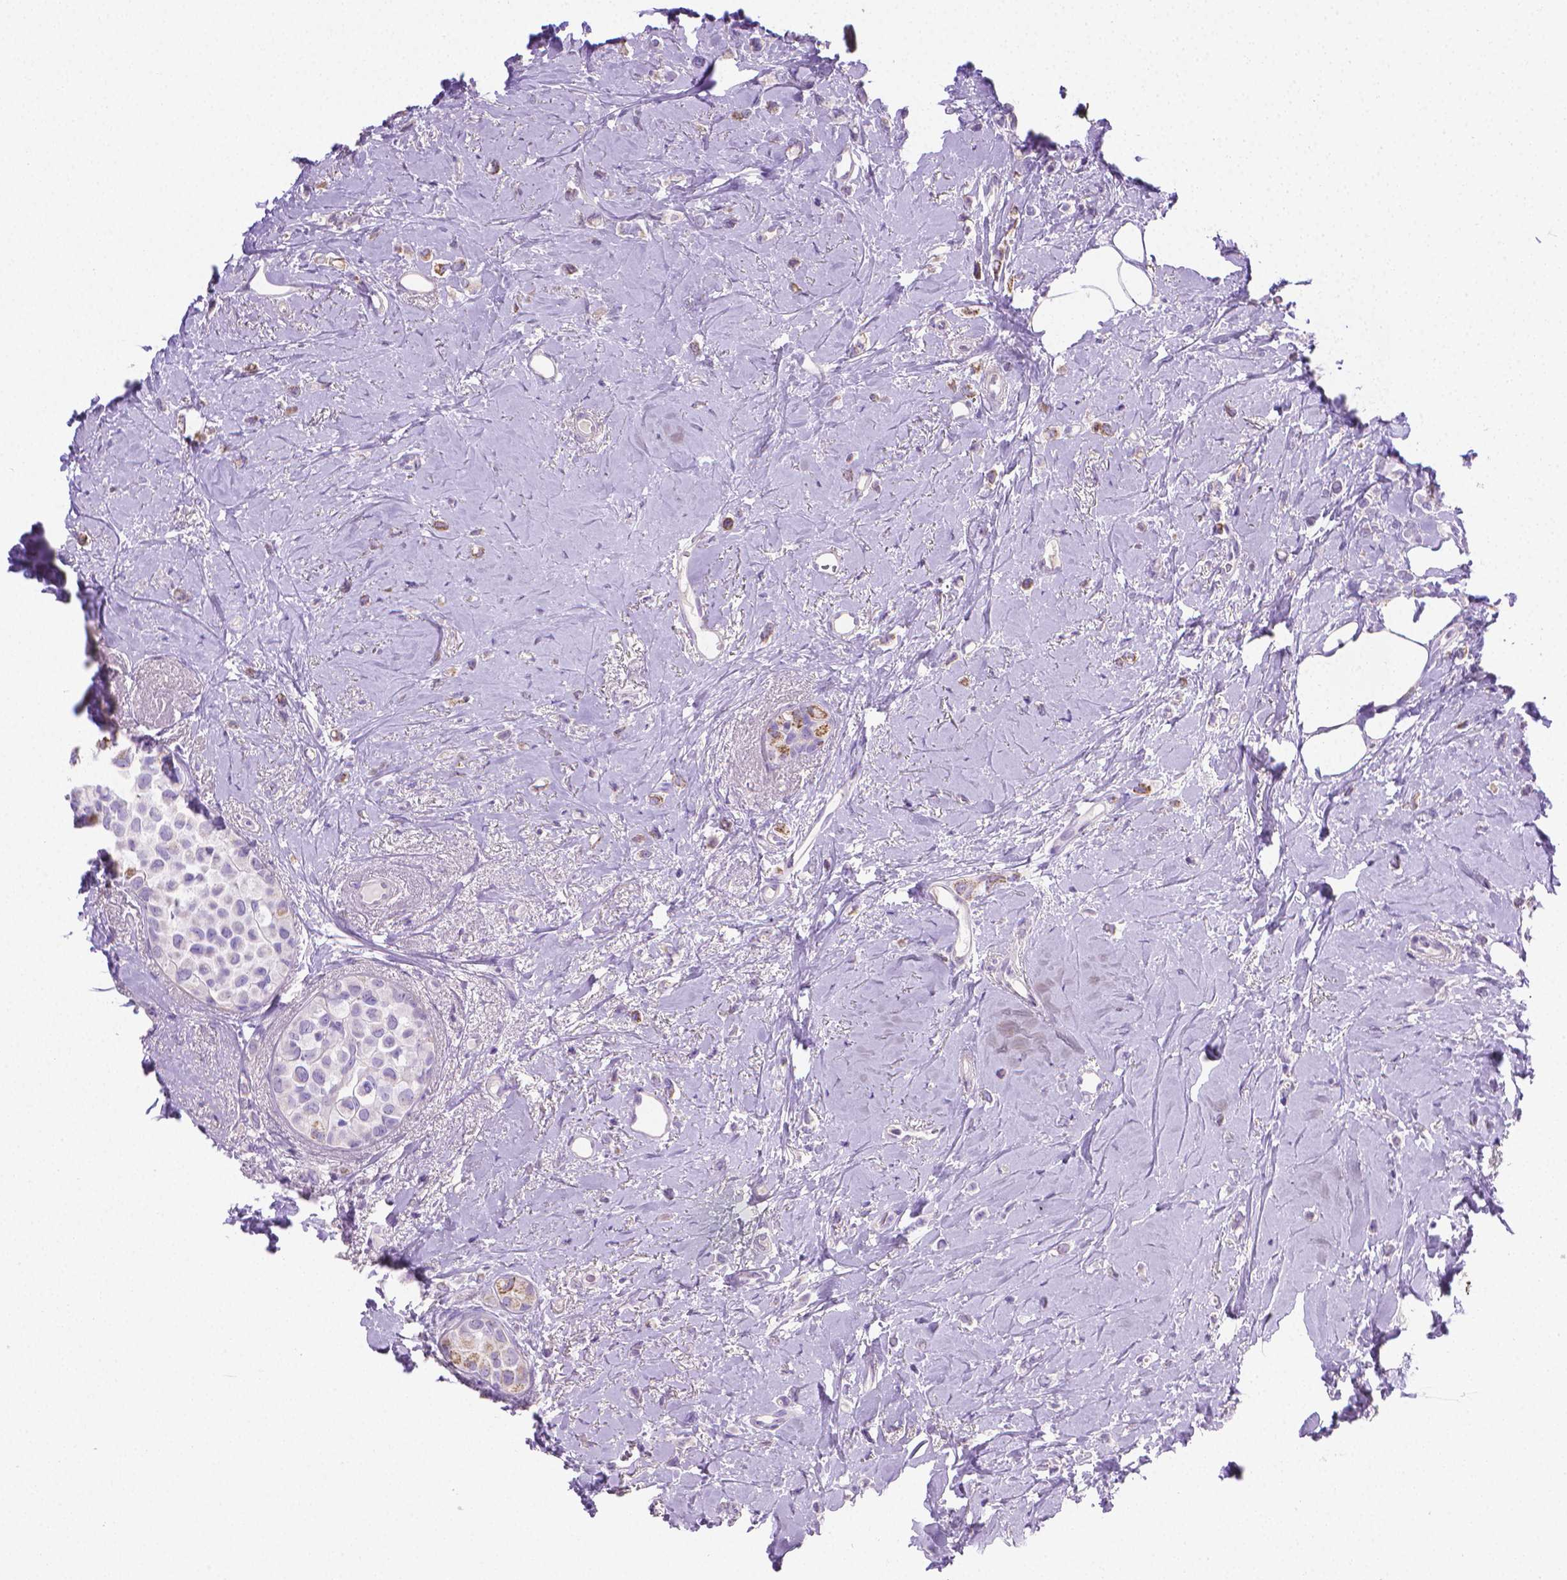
{"staining": {"intensity": "weak", "quantity": "<25%", "location": "cytoplasmic/membranous"}, "tissue": "breast cancer", "cell_type": "Tumor cells", "image_type": "cancer", "snomed": [{"axis": "morphology", "description": "Lobular carcinoma"}, {"axis": "topography", "description": "Breast"}], "caption": "IHC photomicrograph of human lobular carcinoma (breast) stained for a protein (brown), which exhibits no positivity in tumor cells.", "gene": "PNMA2", "patient": {"sex": "female", "age": 66}}